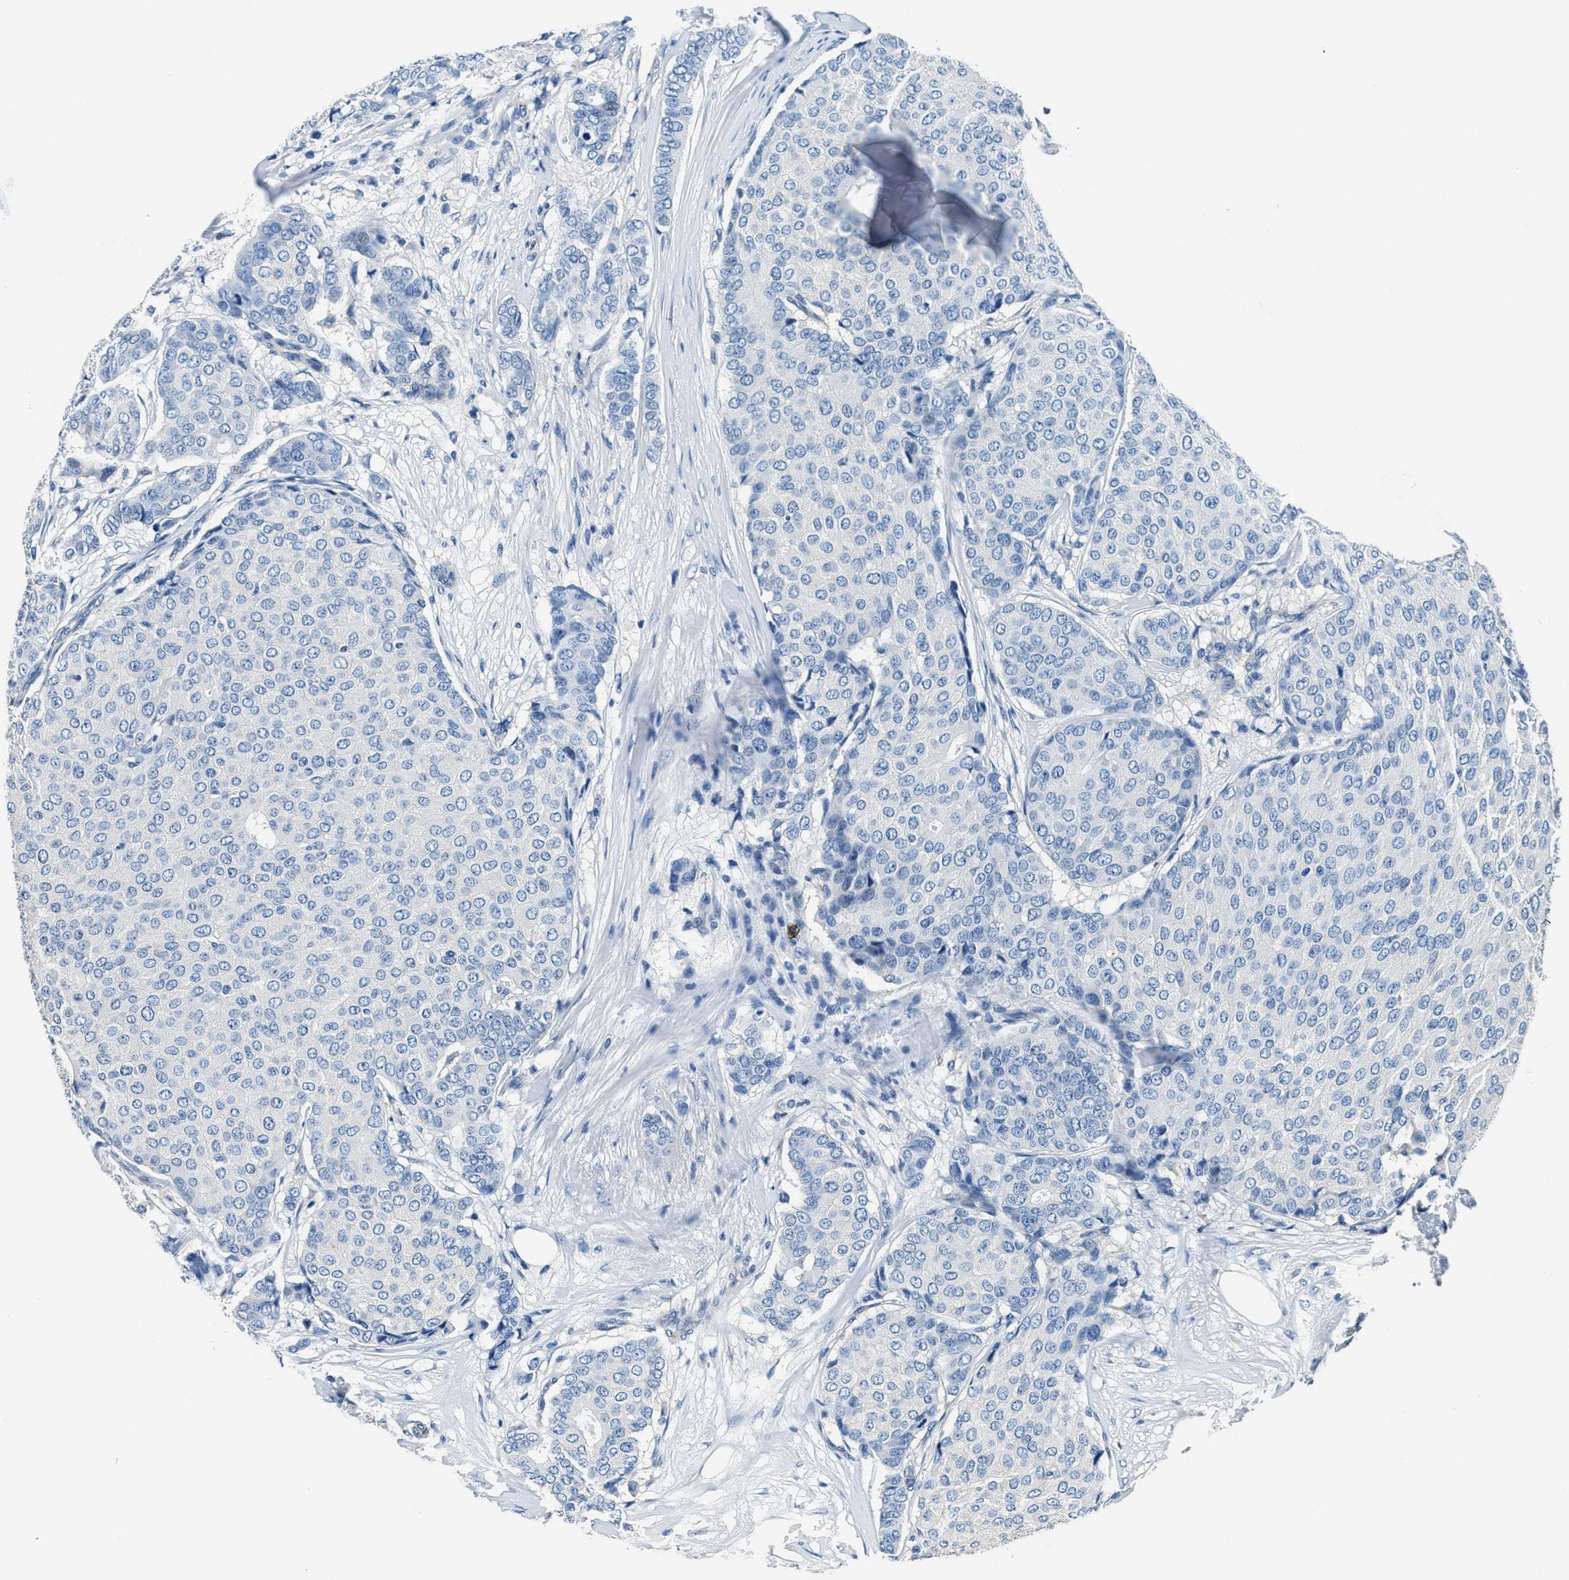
{"staining": {"intensity": "negative", "quantity": "none", "location": "none"}, "tissue": "breast cancer", "cell_type": "Tumor cells", "image_type": "cancer", "snomed": [{"axis": "morphology", "description": "Duct carcinoma"}, {"axis": "topography", "description": "Breast"}], "caption": "Tumor cells are negative for protein expression in human breast intraductal carcinoma.", "gene": "TMEM186", "patient": {"sex": "female", "age": 75}}